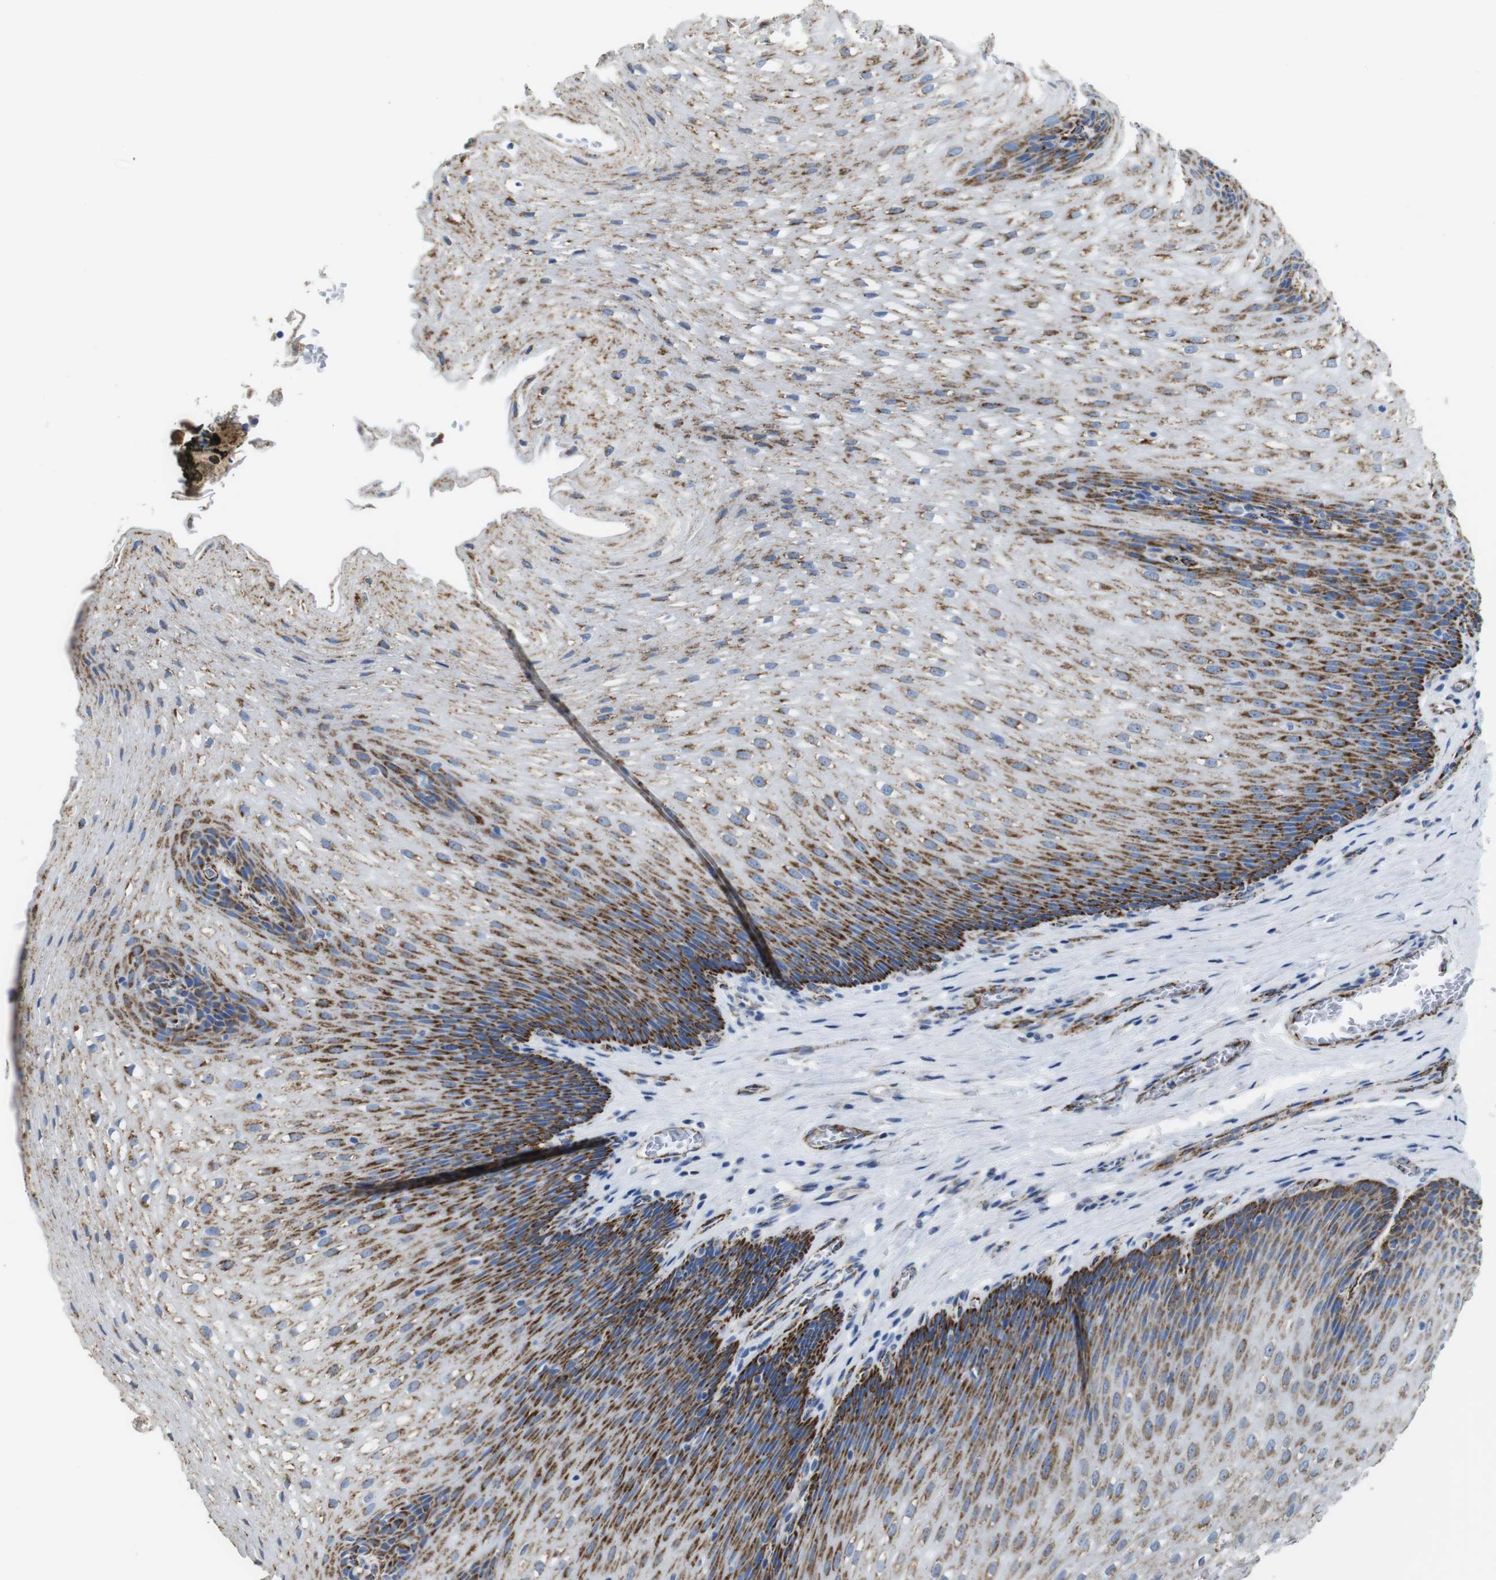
{"staining": {"intensity": "moderate", "quantity": "25%-75%", "location": "cytoplasmic/membranous"}, "tissue": "esophagus", "cell_type": "Squamous epithelial cells", "image_type": "normal", "snomed": [{"axis": "morphology", "description": "Normal tissue, NOS"}, {"axis": "topography", "description": "Esophagus"}], "caption": "Normal esophagus was stained to show a protein in brown. There is medium levels of moderate cytoplasmic/membranous staining in about 25%-75% of squamous epithelial cells.", "gene": "MAOA", "patient": {"sex": "male", "age": 48}}